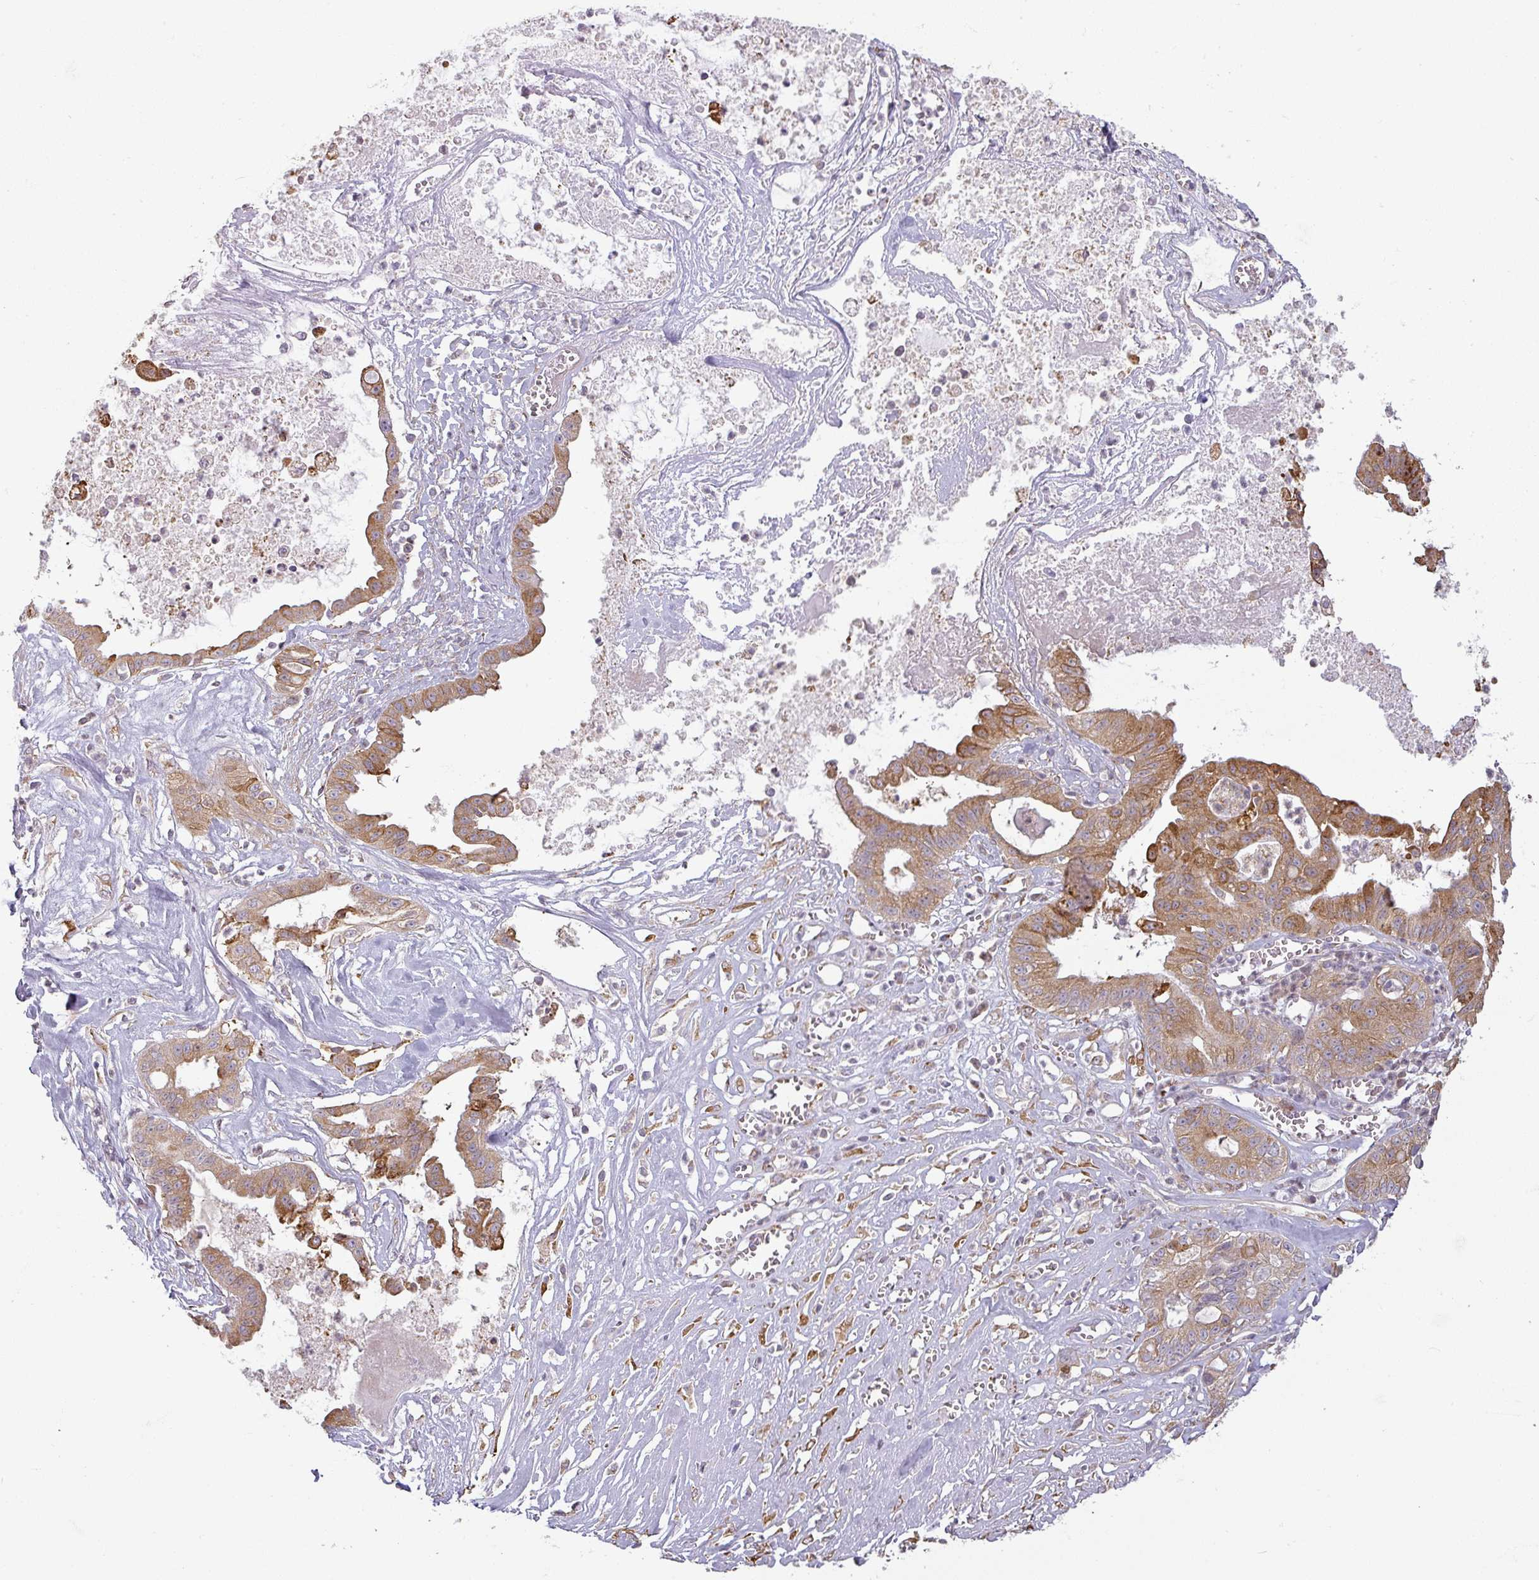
{"staining": {"intensity": "moderate", "quantity": ">75%", "location": "cytoplasmic/membranous"}, "tissue": "ovarian cancer", "cell_type": "Tumor cells", "image_type": "cancer", "snomed": [{"axis": "morphology", "description": "Cystadenocarcinoma, mucinous, NOS"}, {"axis": "topography", "description": "Ovary"}], "caption": "DAB immunohistochemical staining of human ovarian cancer (mucinous cystadenocarcinoma) reveals moderate cytoplasmic/membranous protein positivity in about >75% of tumor cells.", "gene": "CCDC144A", "patient": {"sex": "female", "age": 70}}